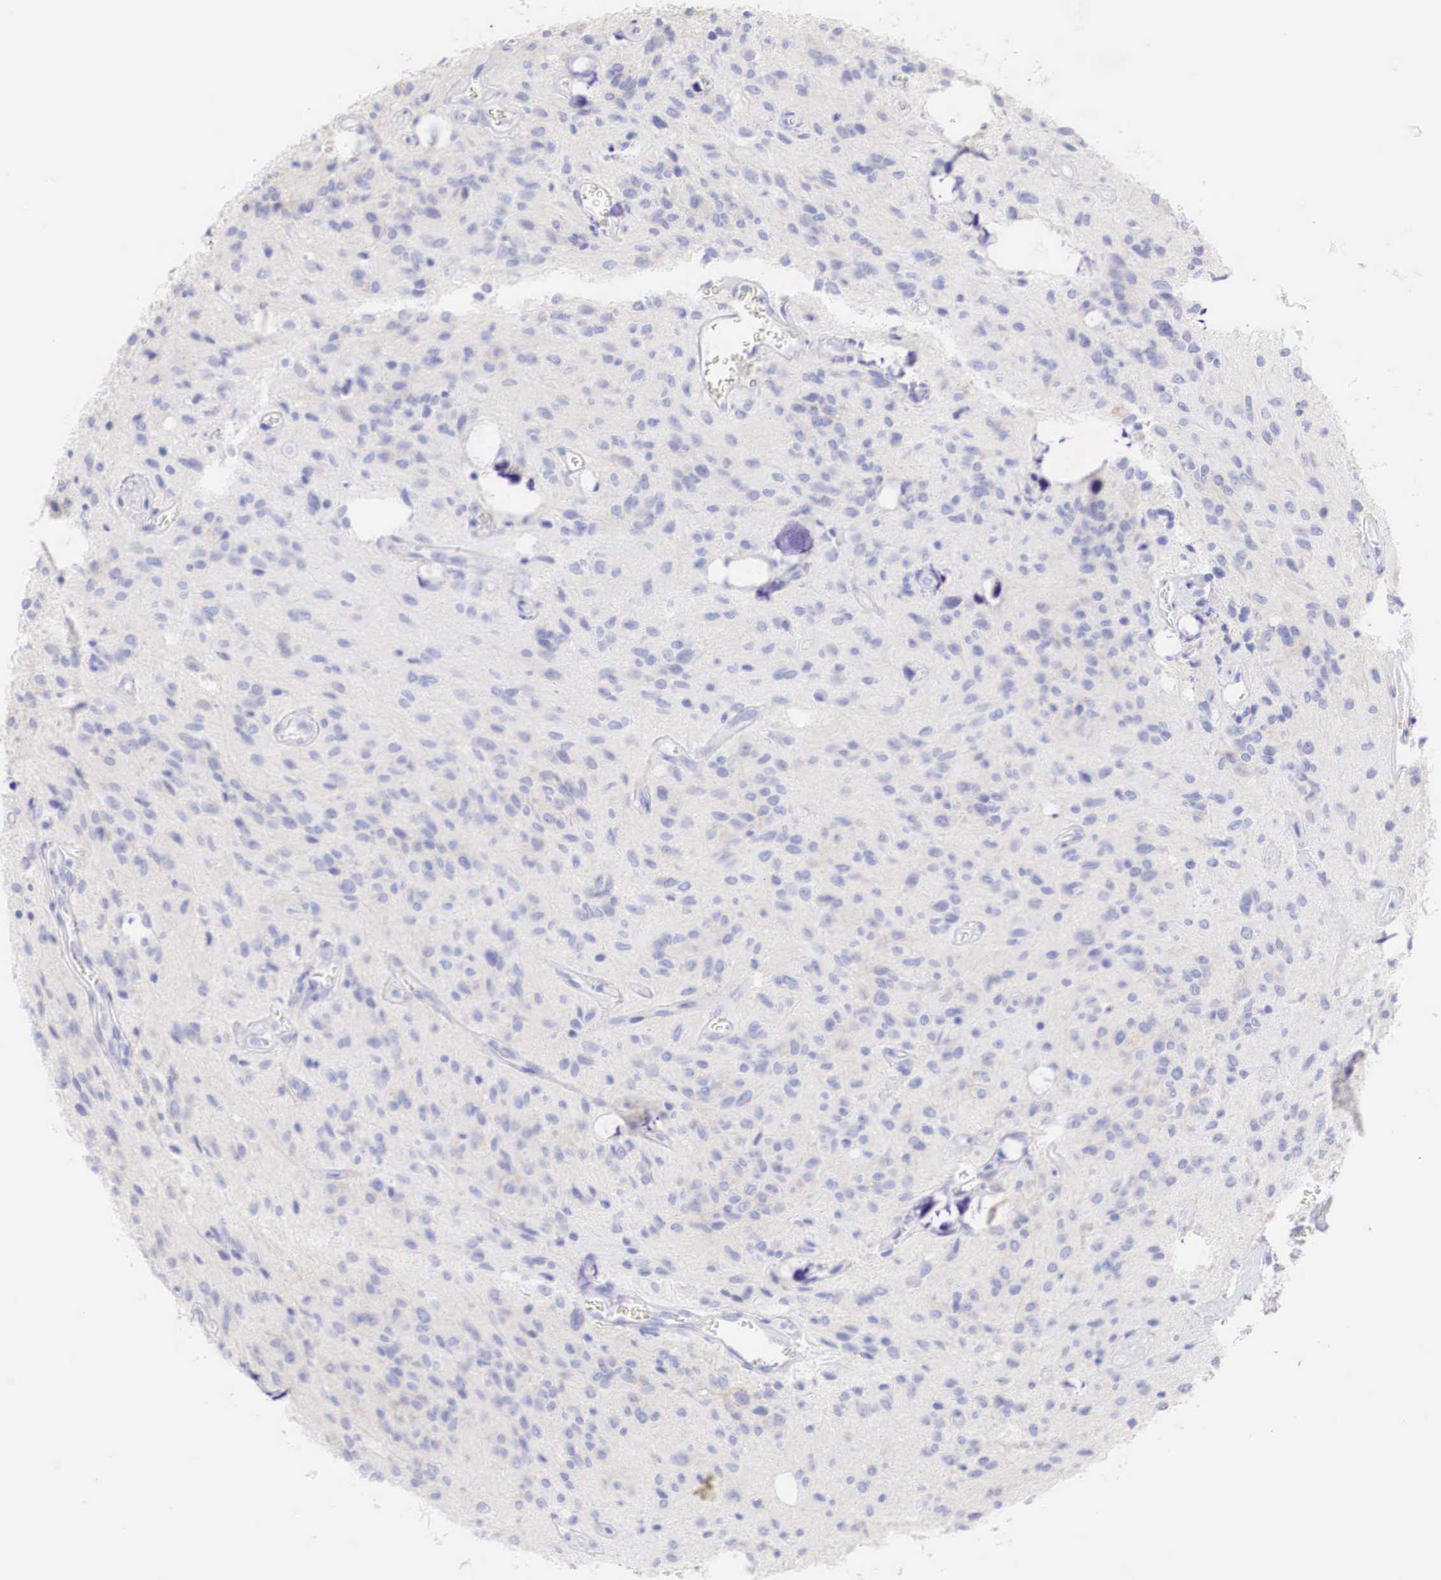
{"staining": {"intensity": "negative", "quantity": "none", "location": "none"}, "tissue": "glioma", "cell_type": "Tumor cells", "image_type": "cancer", "snomed": [{"axis": "morphology", "description": "Glioma, malignant, Low grade"}, {"axis": "topography", "description": "Brain"}], "caption": "DAB (3,3'-diaminobenzidine) immunohistochemical staining of human glioma demonstrates no significant expression in tumor cells.", "gene": "ERBB2", "patient": {"sex": "female", "age": 15}}